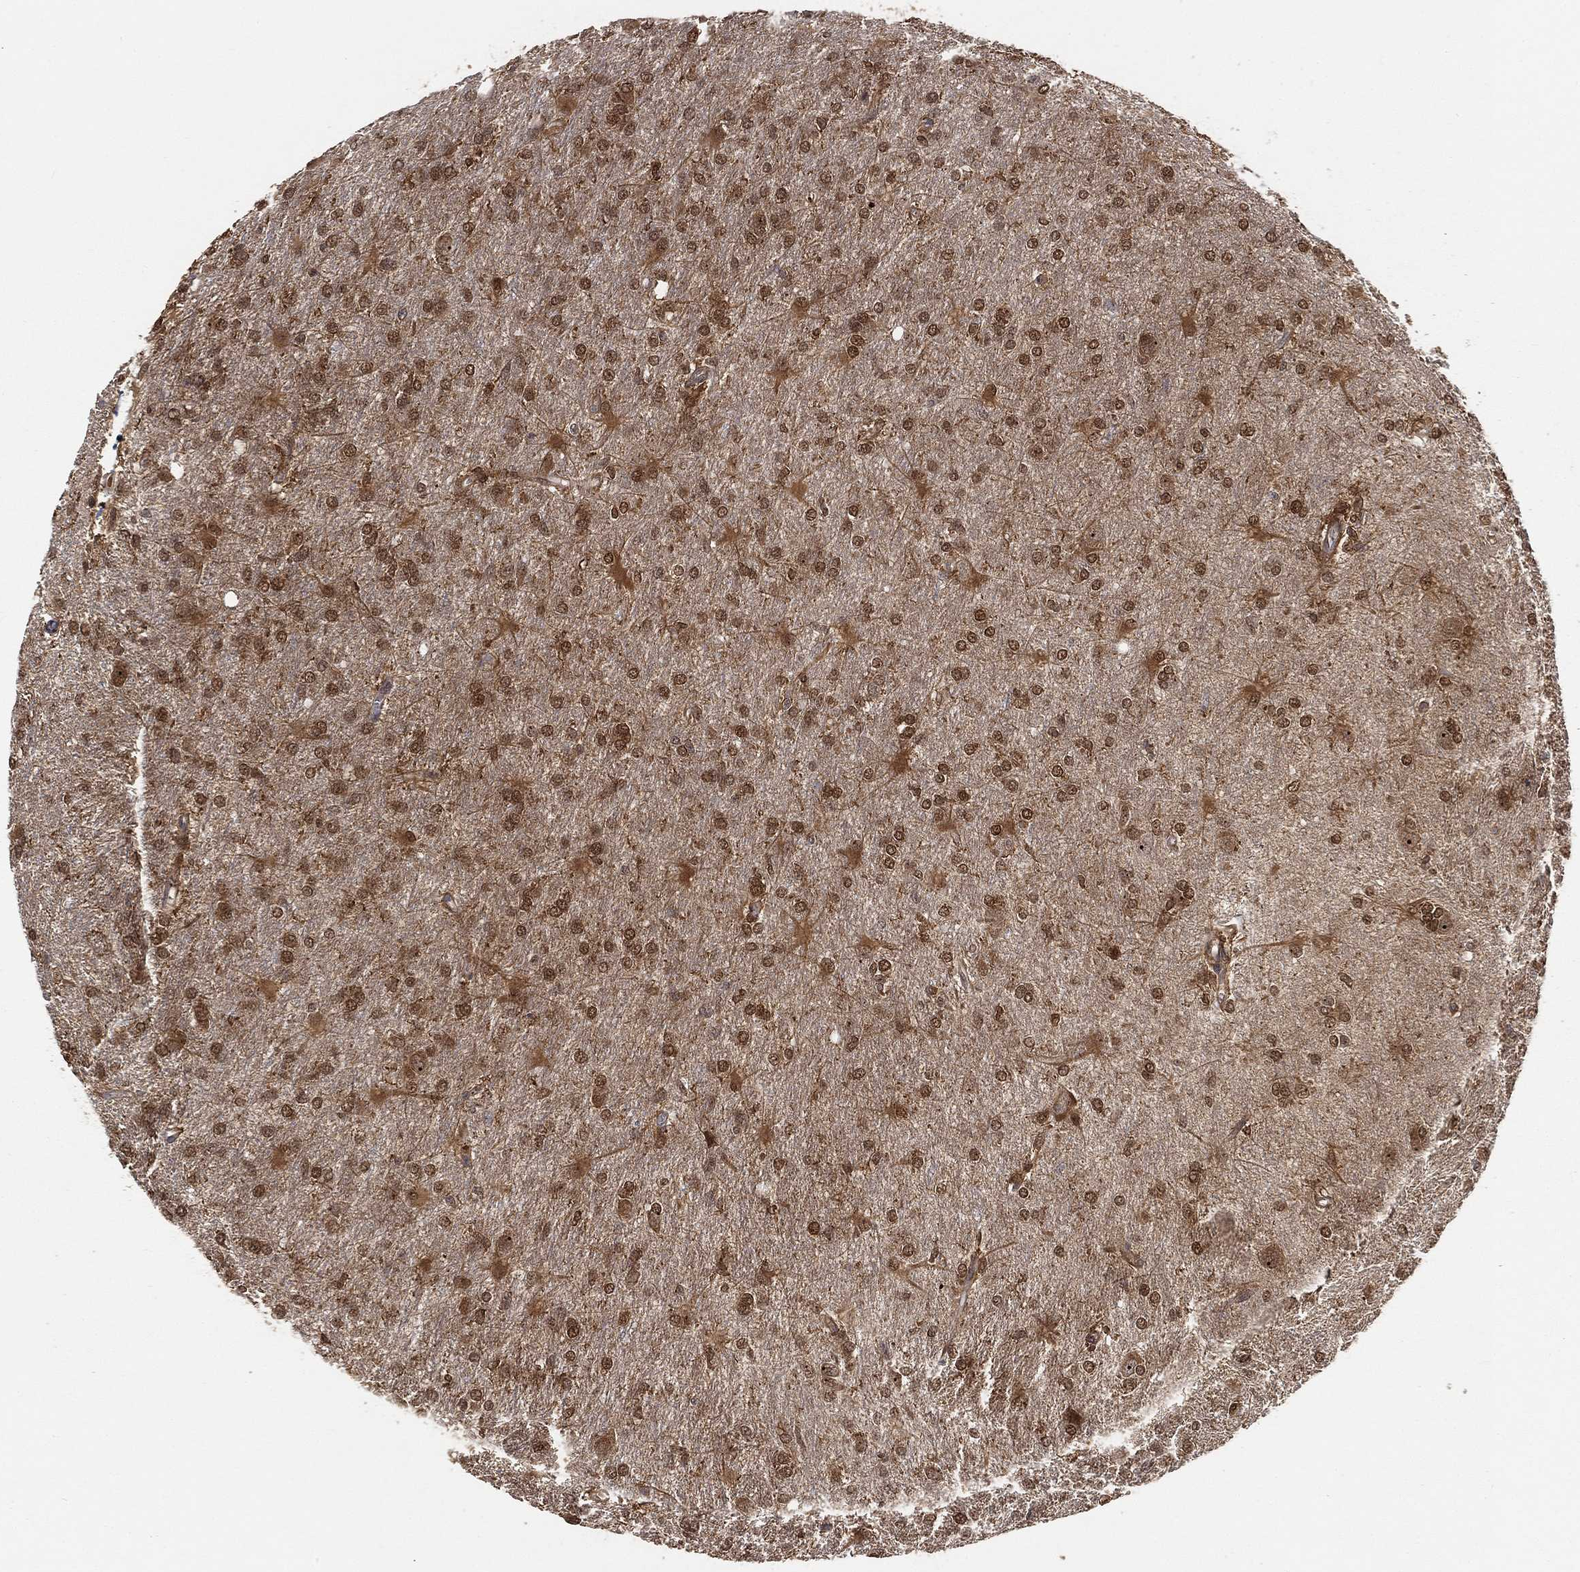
{"staining": {"intensity": "moderate", "quantity": ">75%", "location": "cytoplasmic/membranous,nuclear"}, "tissue": "glioma", "cell_type": "Tumor cells", "image_type": "cancer", "snomed": [{"axis": "morphology", "description": "Glioma, malignant, High grade"}, {"axis": "topography", "description": "Brain"}], "caption": "This is a photomicrograph of immunohistochemistry staining of malignant glioma (high-grade), which shows moderate staining in the cytoplasmic/membranous and nuclear of tumor cells.", "gene": "CRYL1", "patient": {"sex": "male", "age": 68}}